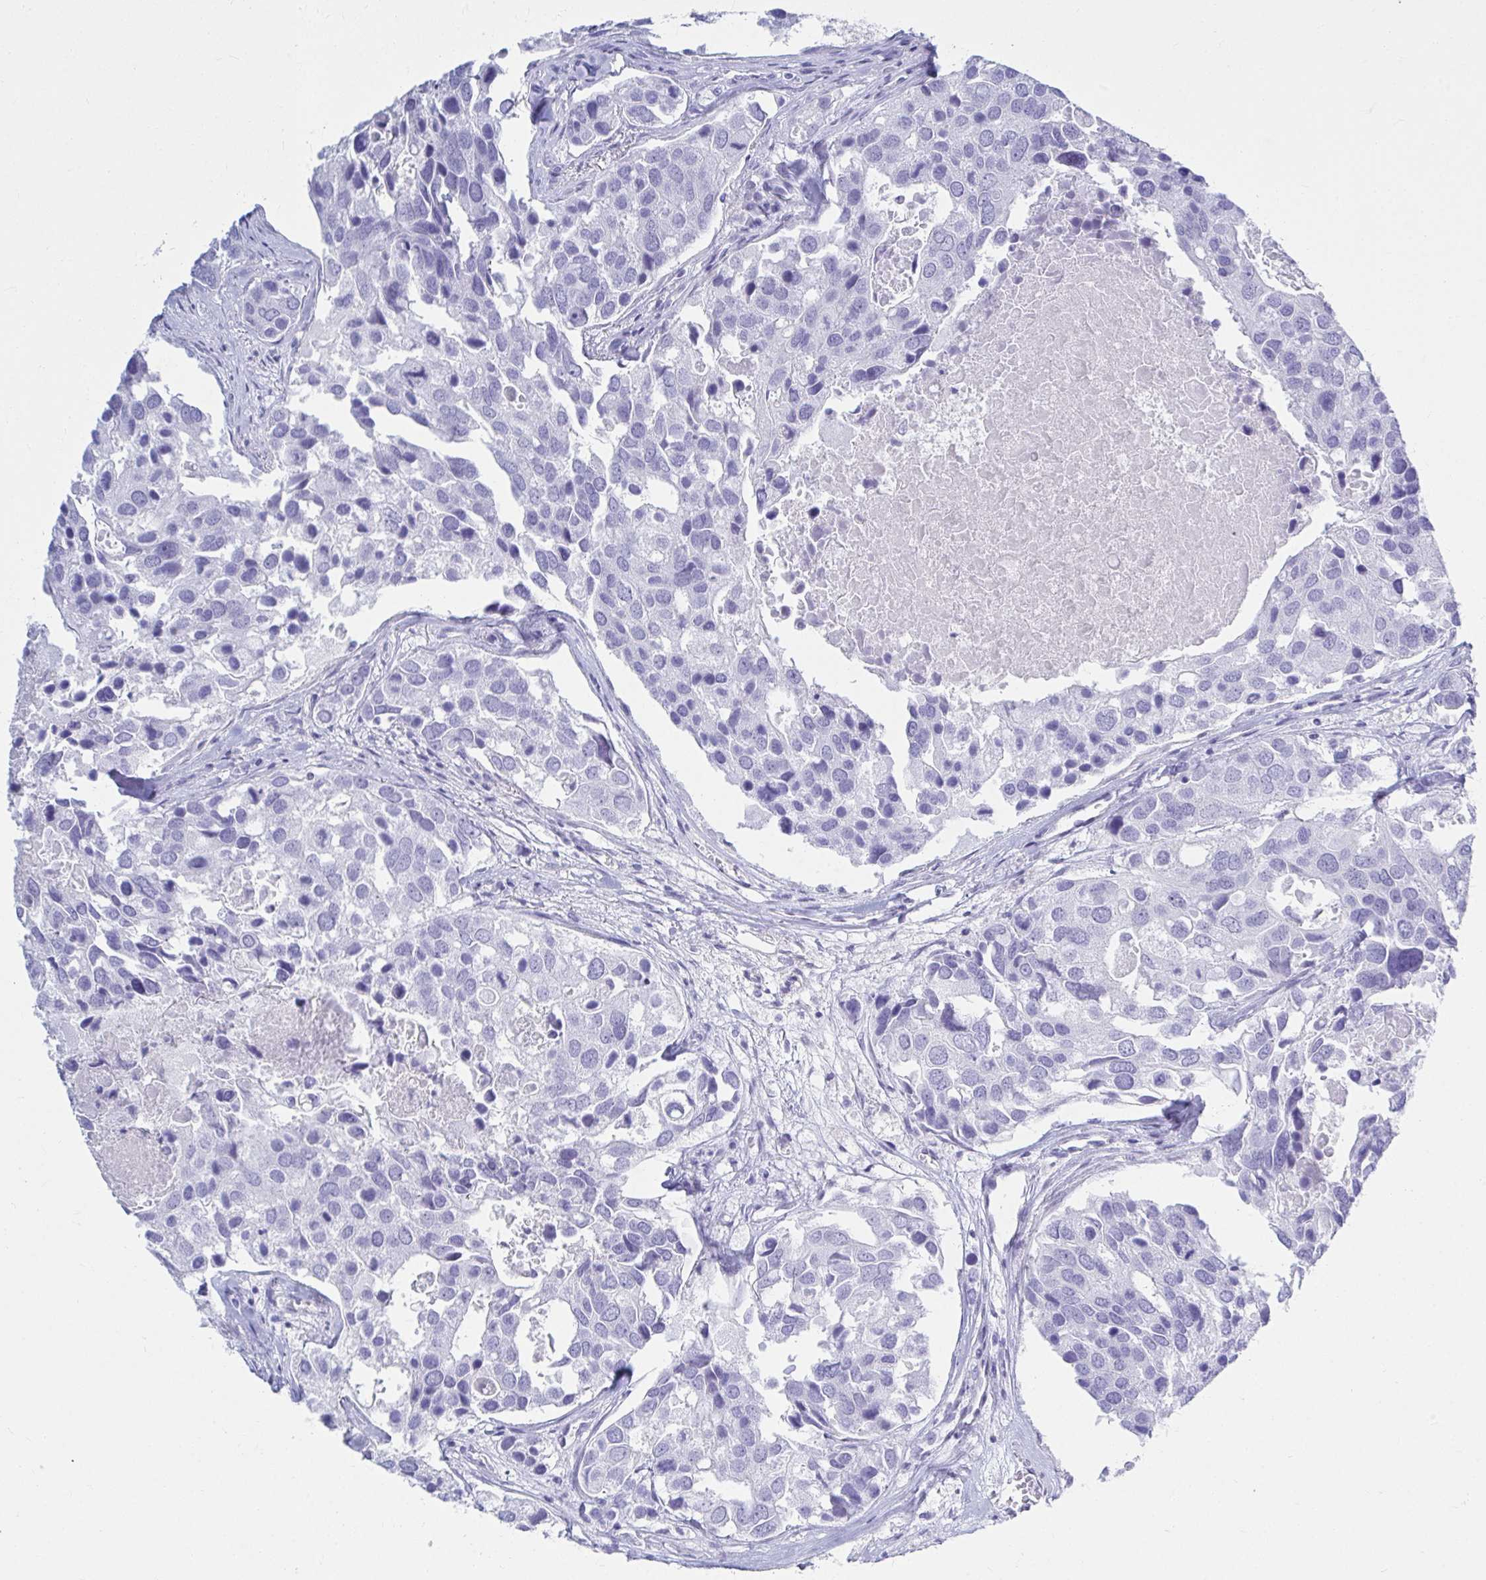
{"staining": {"intensity": "negative", "quantity": "none", "location": "none"}, "tissue": "breast cancer", "cell_type": "Tumor cells", "image_type": "cancer", "snomed": [{"axis": "morphology", "description": "Duct carcinoma"}, {"axis": "topography", "description": "Breast"}], "caption": "Image shows no significant protein expression in tumor cells of invasive ductal carcinoma (breast).", "gene": "ATP4B", "patient": {"sex": "female", "age": 83}}